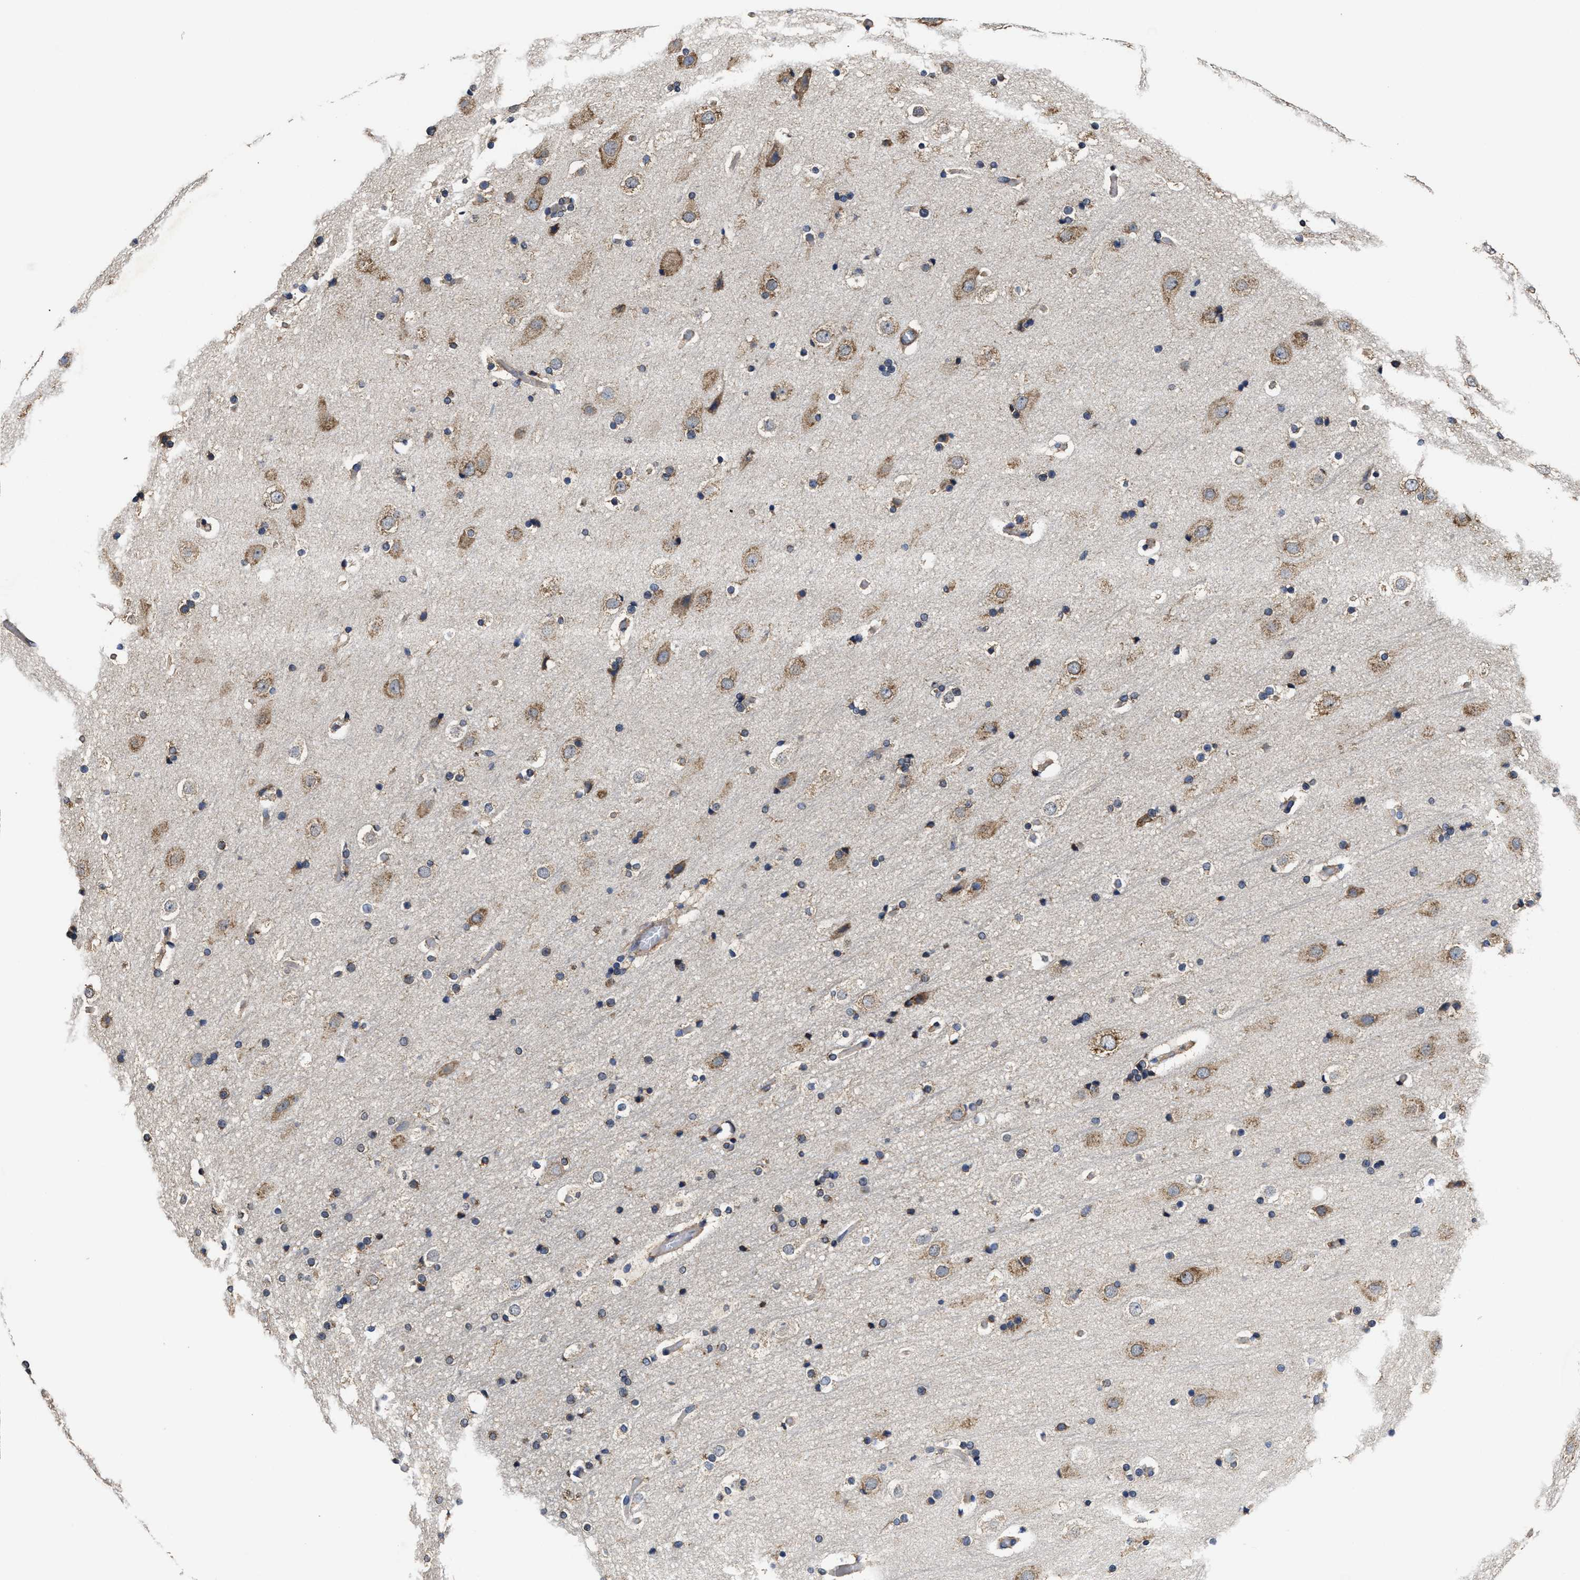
{"staining": {"intensity": "weak", "quantity": ">75%", "location": "cytoplasmic/membranous"}, "tissue": "cerebral cortex", "cell_type": "Endothelial cells", "image_type": "normal", "snomed": [{"axis": "morphology", "description": "Normal tissue, NOS"}, {"axis": "topography", "description": "Cerebral cortex"}], "caption": "About >75% of endothelial cells in normal cerebral cortex display weak cytoplasmic/membranous protein staining as visualized by brown immunohistochemical staining.", "gene": "SFXN4", "patient": {"sex": "male", "age": 57}}